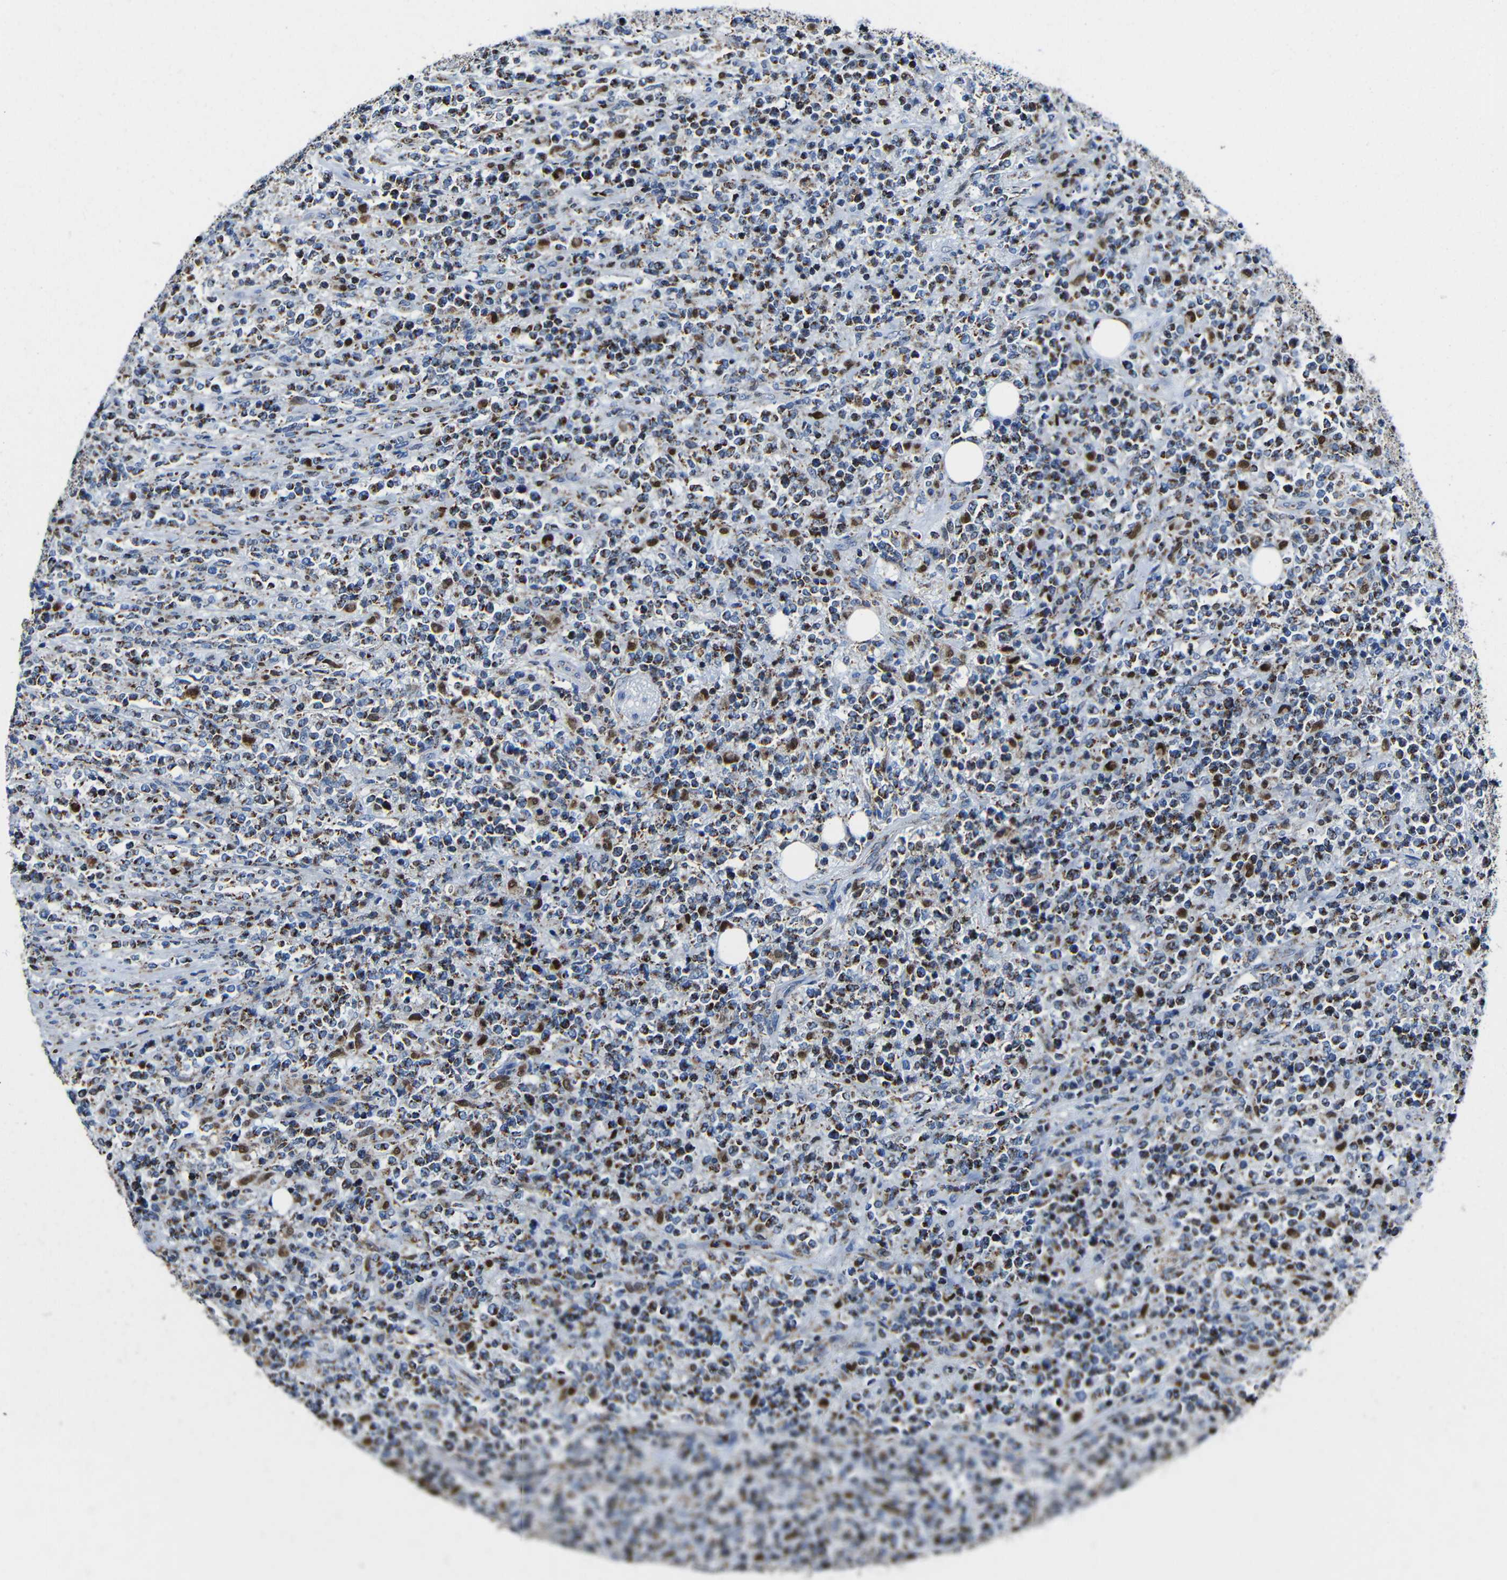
{"staining": {"intensity": "moderate", "quantity": "25%-75%", "location": "cytoplasmic/membranous"}, "tissue": "lymphoma", "cell_type": "Tumor cells", "image_type": "cancer", "snomed": [{"axis": "morphology", "description": "Malignant lymphoma, non-Hodgkin's type, High grade"}, {"axis": "topography", "description": "Soft tissue"}], "caption": "Immunohistochemistry (IHC) image of neoplastic tissue: human high-grade malignant lymphoma, non-Hodgkin's type stained using immunohistochemistry (IHC) reveals medium levels of moderate protein expression localized specifically in the cytoplasmic/membranous of tumor cells, appearing as a cytoplasmic/membranous brown color.", "gene": "CA5B", "patient": {"sex": "male", "age": 18}}